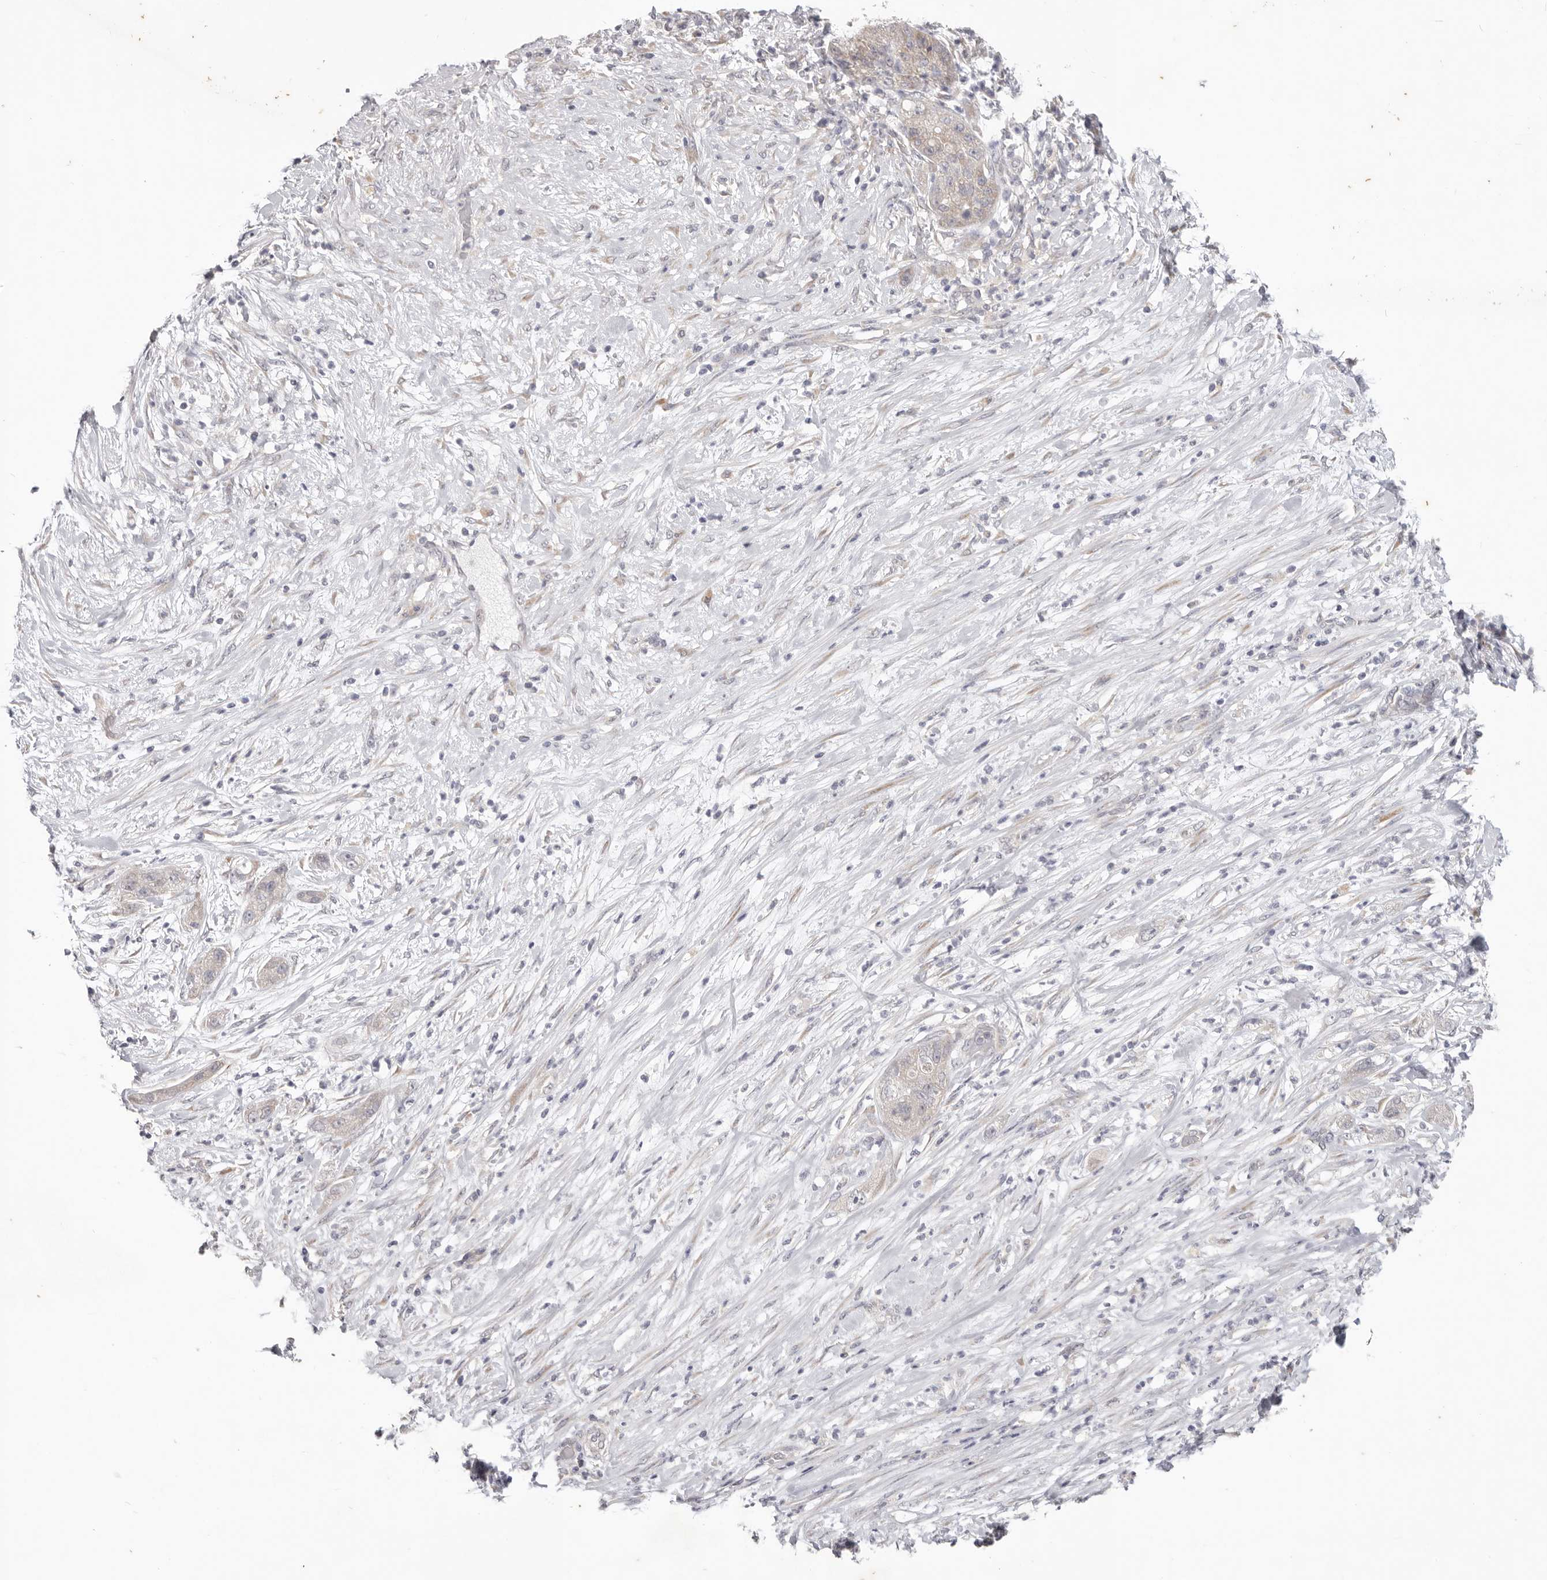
{"staining": {"intensity": "negative", "quantity": "none", "location": "none"}, "tissue": "pancreatic cancer", "cell_type": "Tumor cells", "image_type": "cancer", "snomed": [{"axis": "morphology", "description": "Adenocarcinoma, NOS"}, {"axis": "topography", "description": "Pancreas"}], "caption": "Immunohistochemistry (IHC) of human pancreatic adenocarcinoma reveals no positivity in tumor cells.", "gene": "WDR77", "patient": {"sex": "female", "age": 78}}